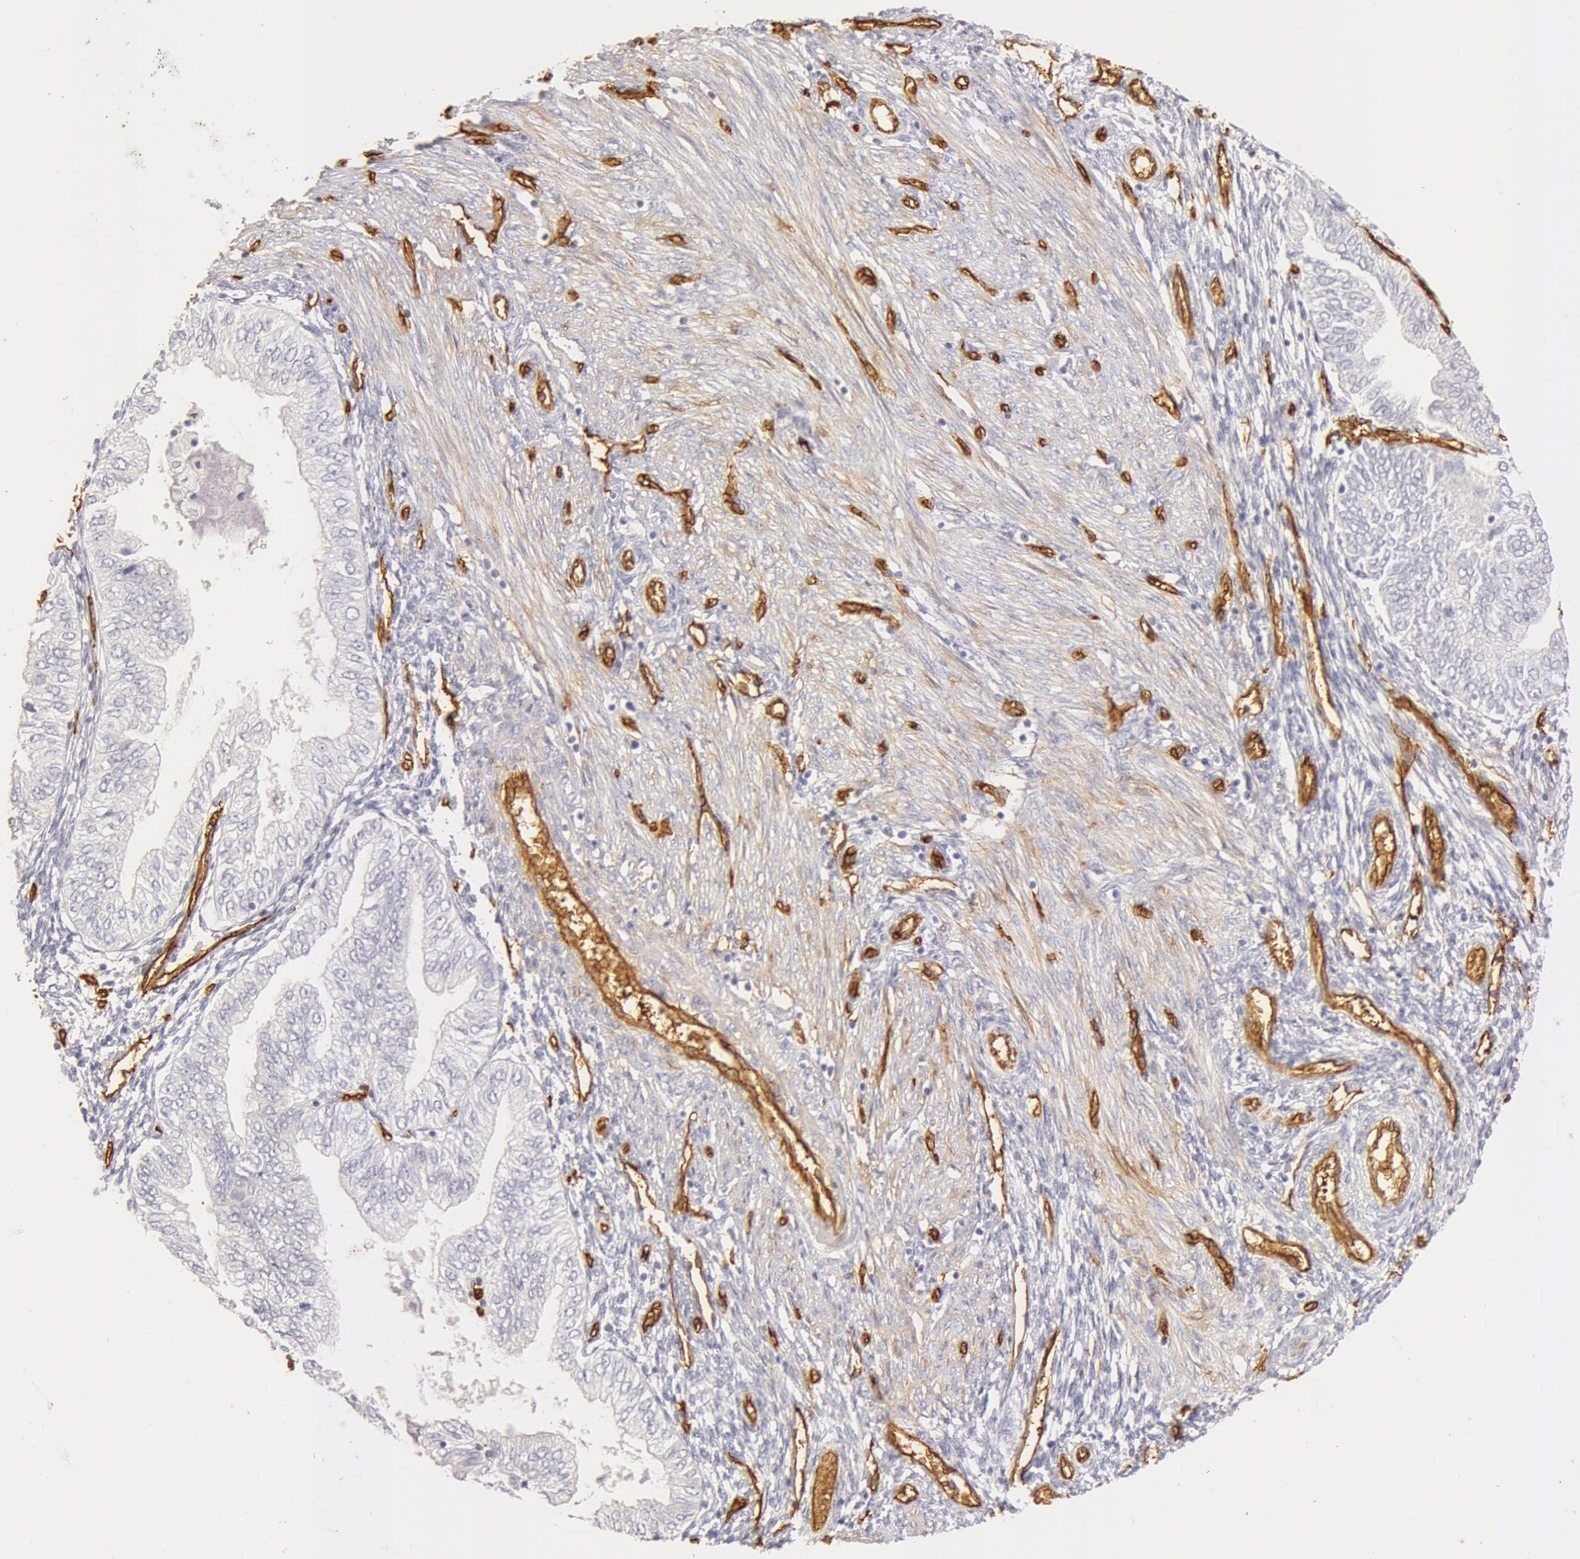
{"staining": {"intensity": "negative", "quantity": "none", "location": "none"}, "tissue": "endometrial cancer", "cell_type": "Tumor cells", "image_type": "cancer", "snomed": [{"axis": "morphology", "description": "Adenocarcinoma, NOS"}, {"axis": "topography", "description": "Endometrium"}], "caption": "Immunohistochemistry histopathology image of human endometrial cancer (adenocarcinoma) stained for a protein (brown), which displays no expression in tumor cells. (DAB immunohistochemistry (IHC) with hematoxylin counter stain).", "gene": "AQP1", "patient": {"sex": "female", "age": 51}}